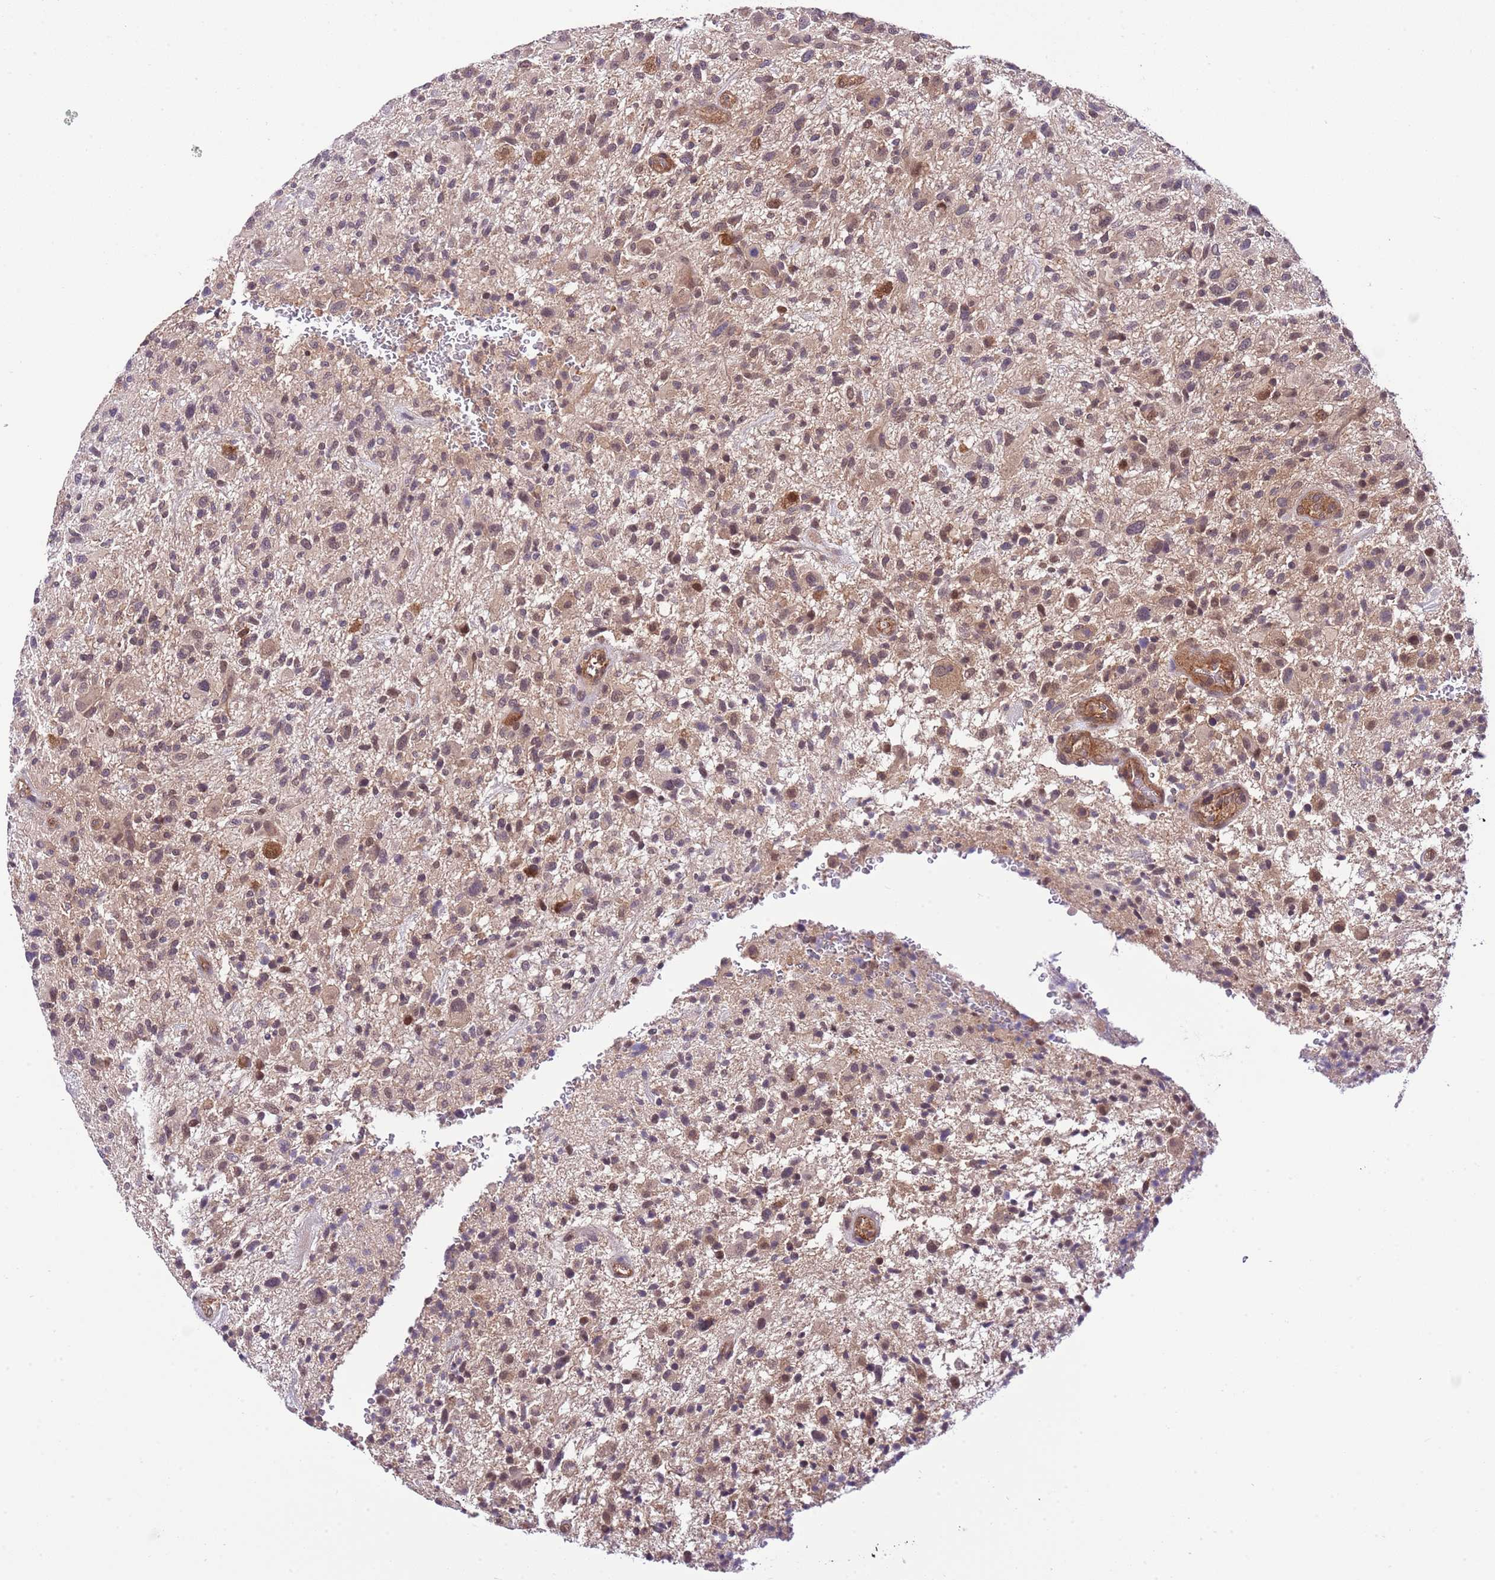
{"staining": {"intensity": "moderate", "quantity": "25%-75%", "location": "cytoplasmic/membranous,nuclear"}, "tissue": "glioma", "cell_type": "Tumor cells", "image_type": "cancer", "snomed": [{"axis": "morphology", "description": "Glioma, malignant, High grade"}, {"axis": "topography", "description": "Brain"}], "caption": "Glioma stained for a protein displays moderate cytoplasmic/membranous and nuclear positivity in tumor cells. (DAB = brown stain, brightfield microscopy at high magnification).", "gene": "DONSON", "patient": {"sex": "male", "age": 47}}